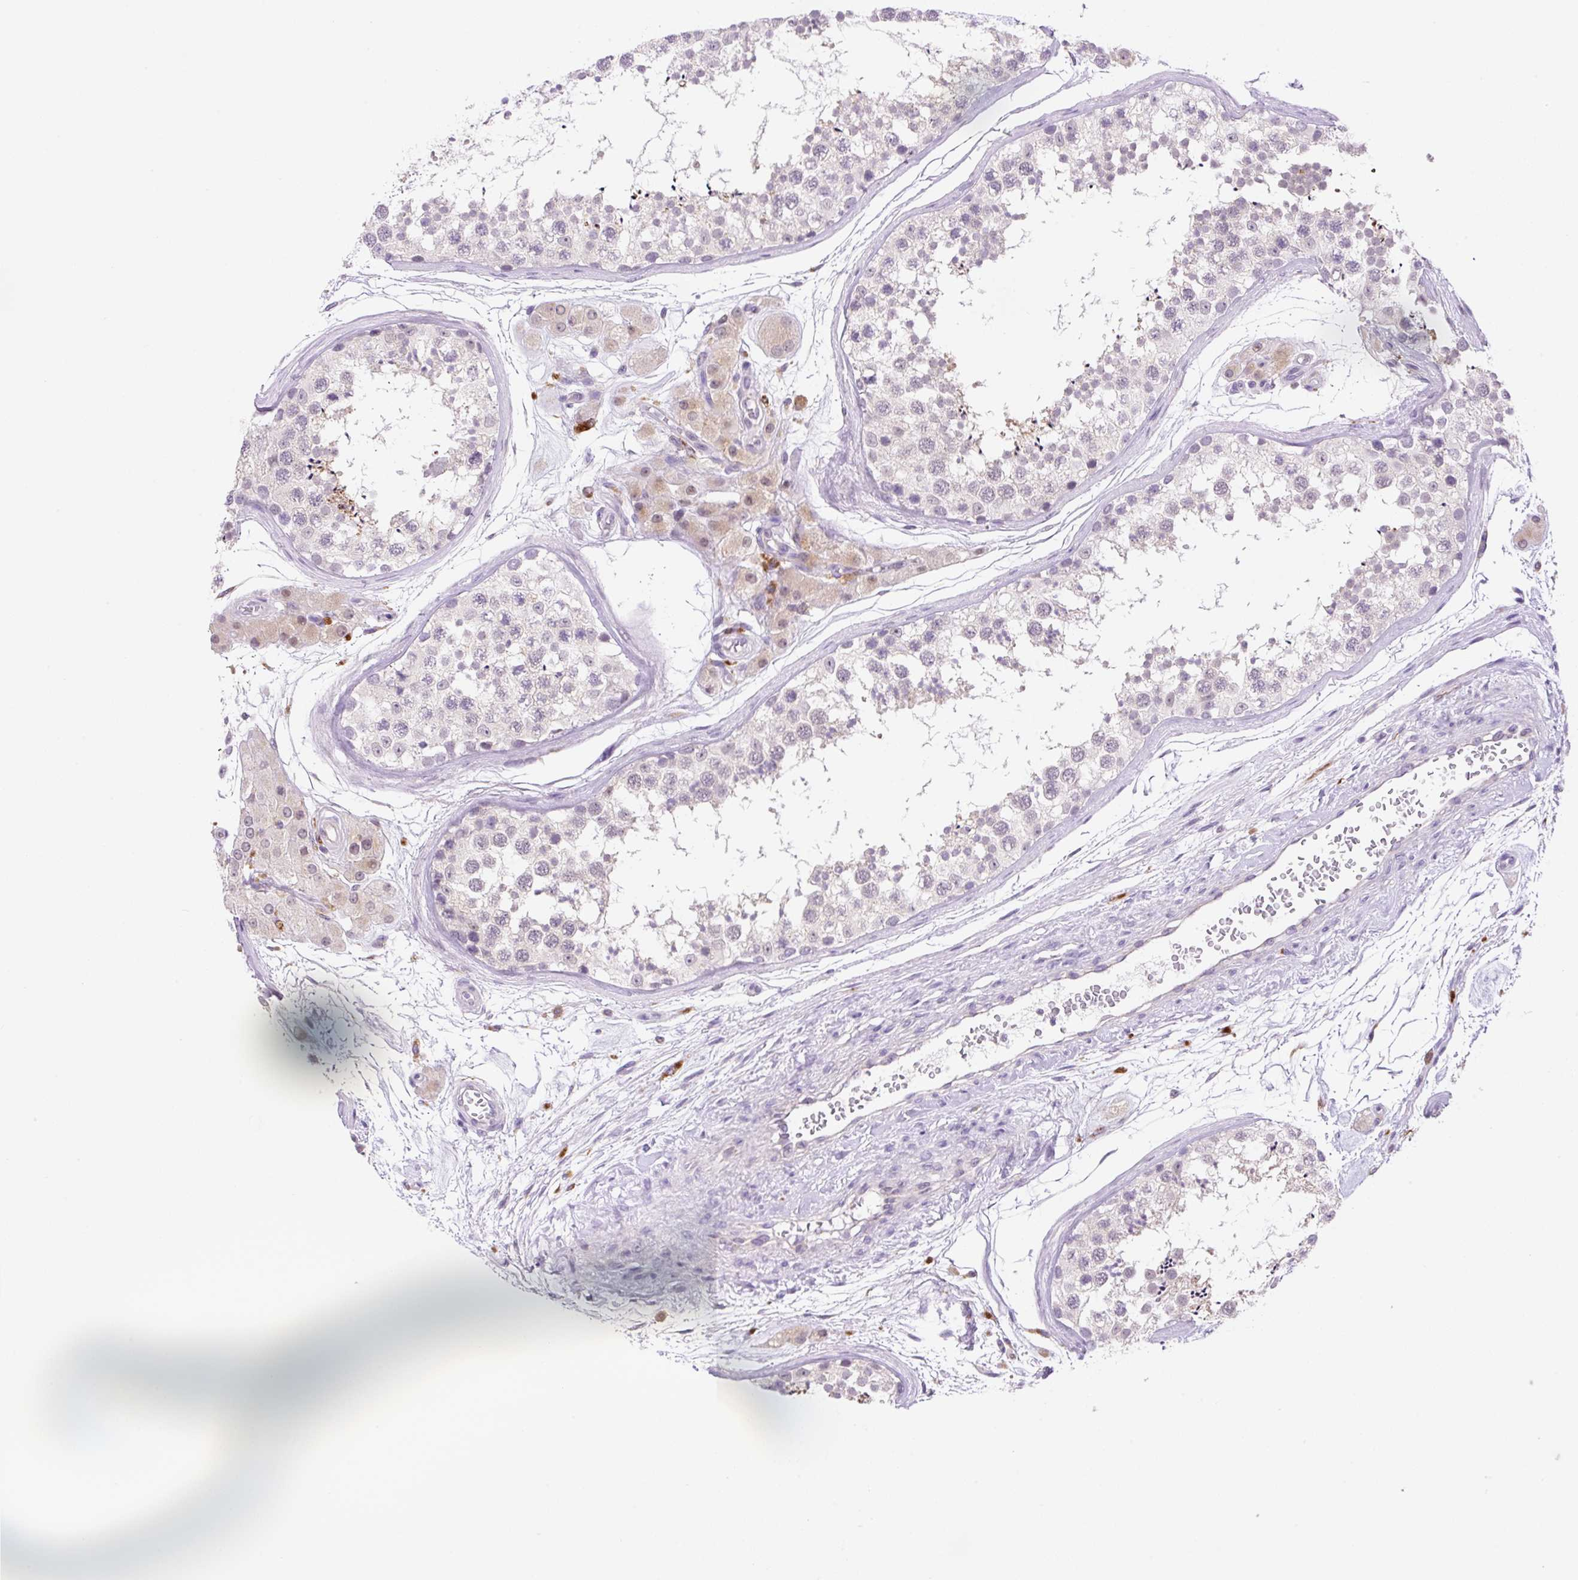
{"staining": {"intensity": "negative", "quantity": "none", "location": "none"}, "tissue": "testis", "cell_type": "Cells in seminiferous ducts", "image_type": "normal", "snomed": [{"axis": "morphology", "description": "Normal tissue, NOS"}, {"axis": "topography", "description": "Testis"}], "caption": "IHC image of benign testis stained for a protein (brown), which exhibits no staining in cells in seminiferous ducts. (DAB (3,3'-diaminobenzidine) IHC with hematoxylin counter stain).", "gene": "CEBPZOS", "patient": {"sex": "male", "age": 56}}